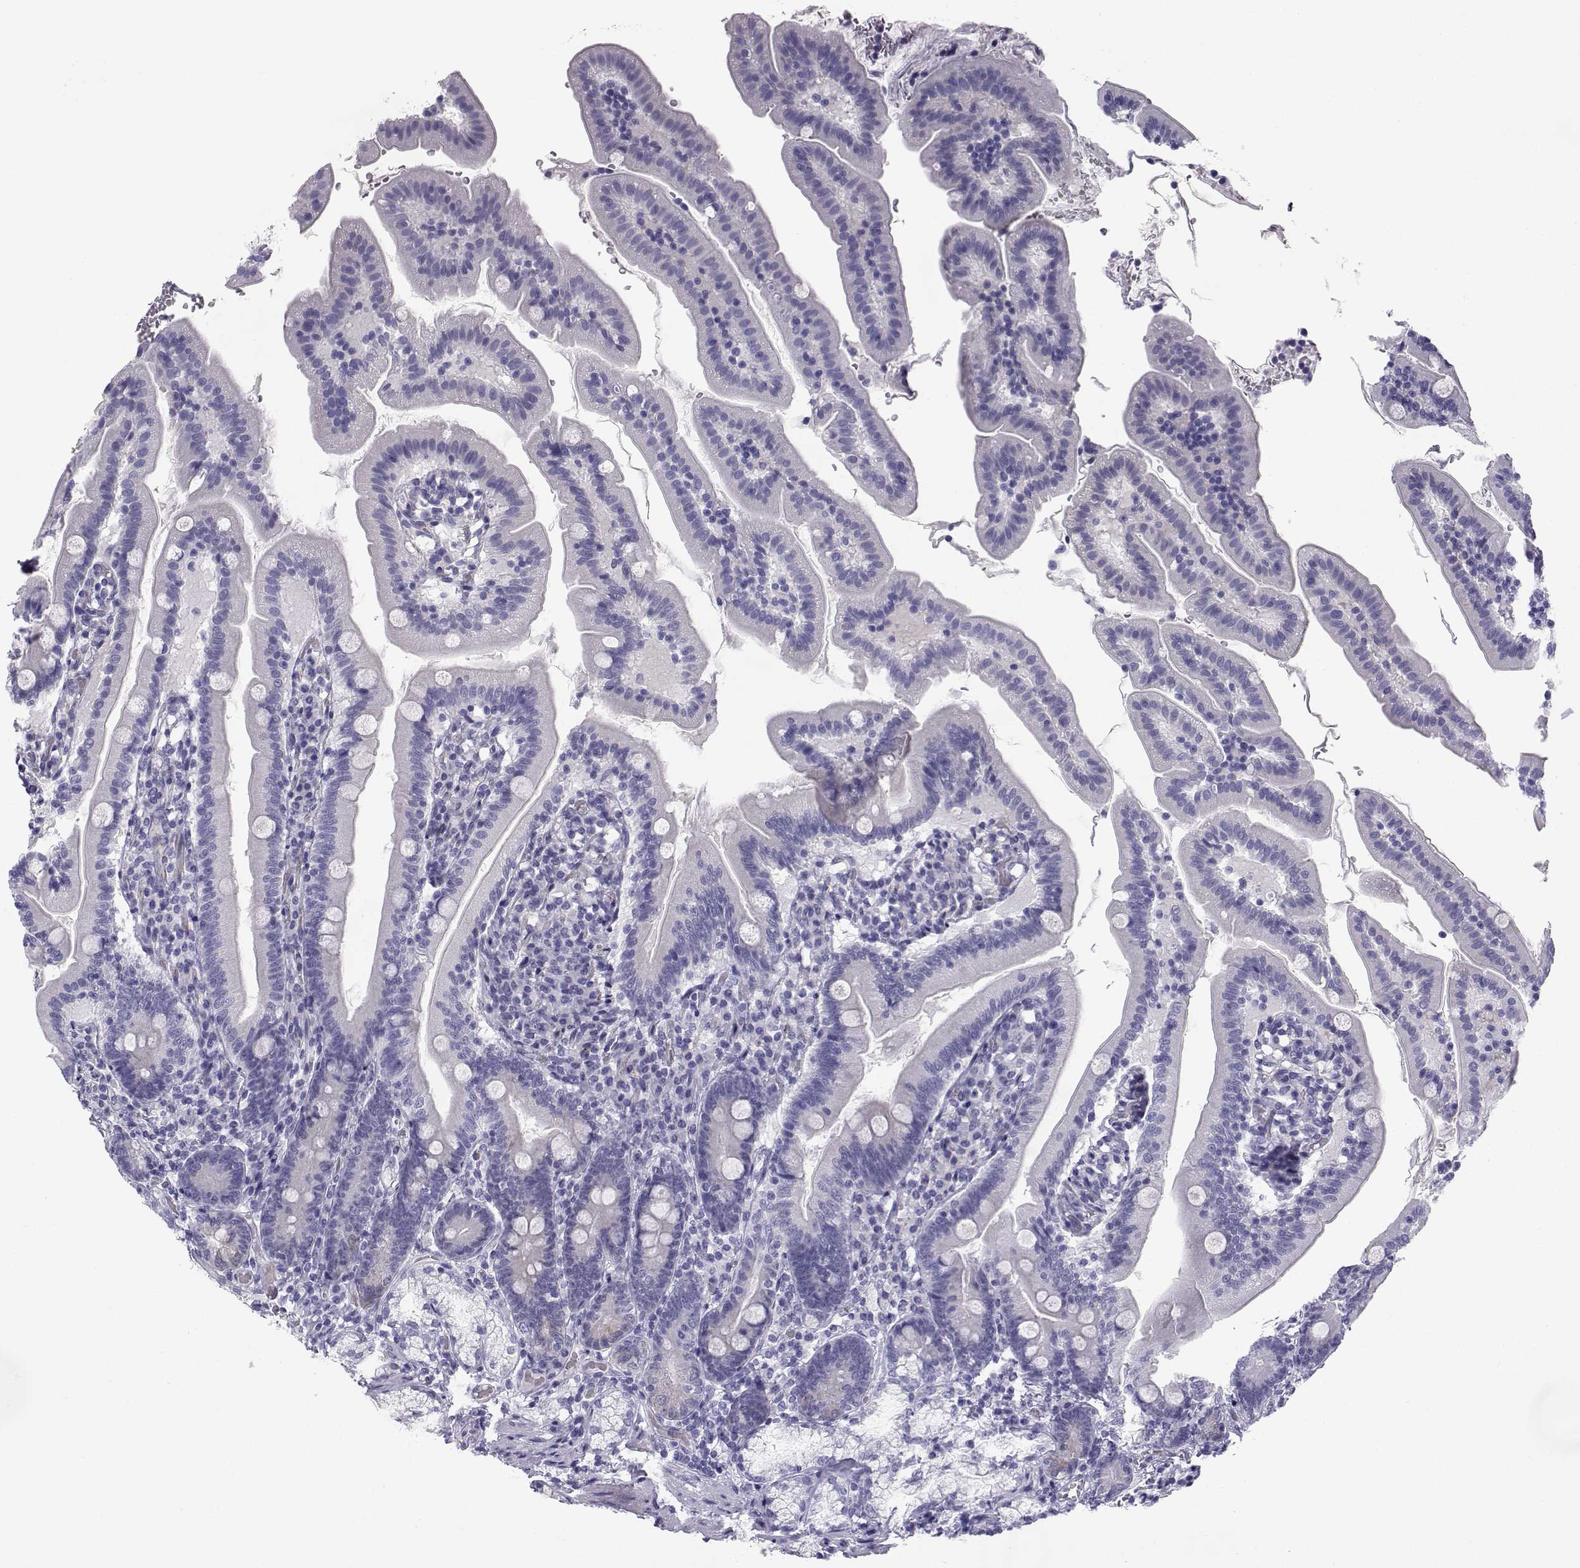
{"staining": {"intensity": "negative", "quantity": "none", "location": "none"}, "tissue": "duodenum", "cell_type": "Glandular cells", "image_type": "normal", "snomed": [{"axis": "morphology", "description": "Normal tissue, NOS"}, {"axis": "topography", "description": "Duodenum"}], "caption": "Unremarkable duodenum was stained to show a protein in brown. There is no significant positivity in glandular cells.", "gene": "RNASE12", "patient": {"sex": "female", "age": 67}}